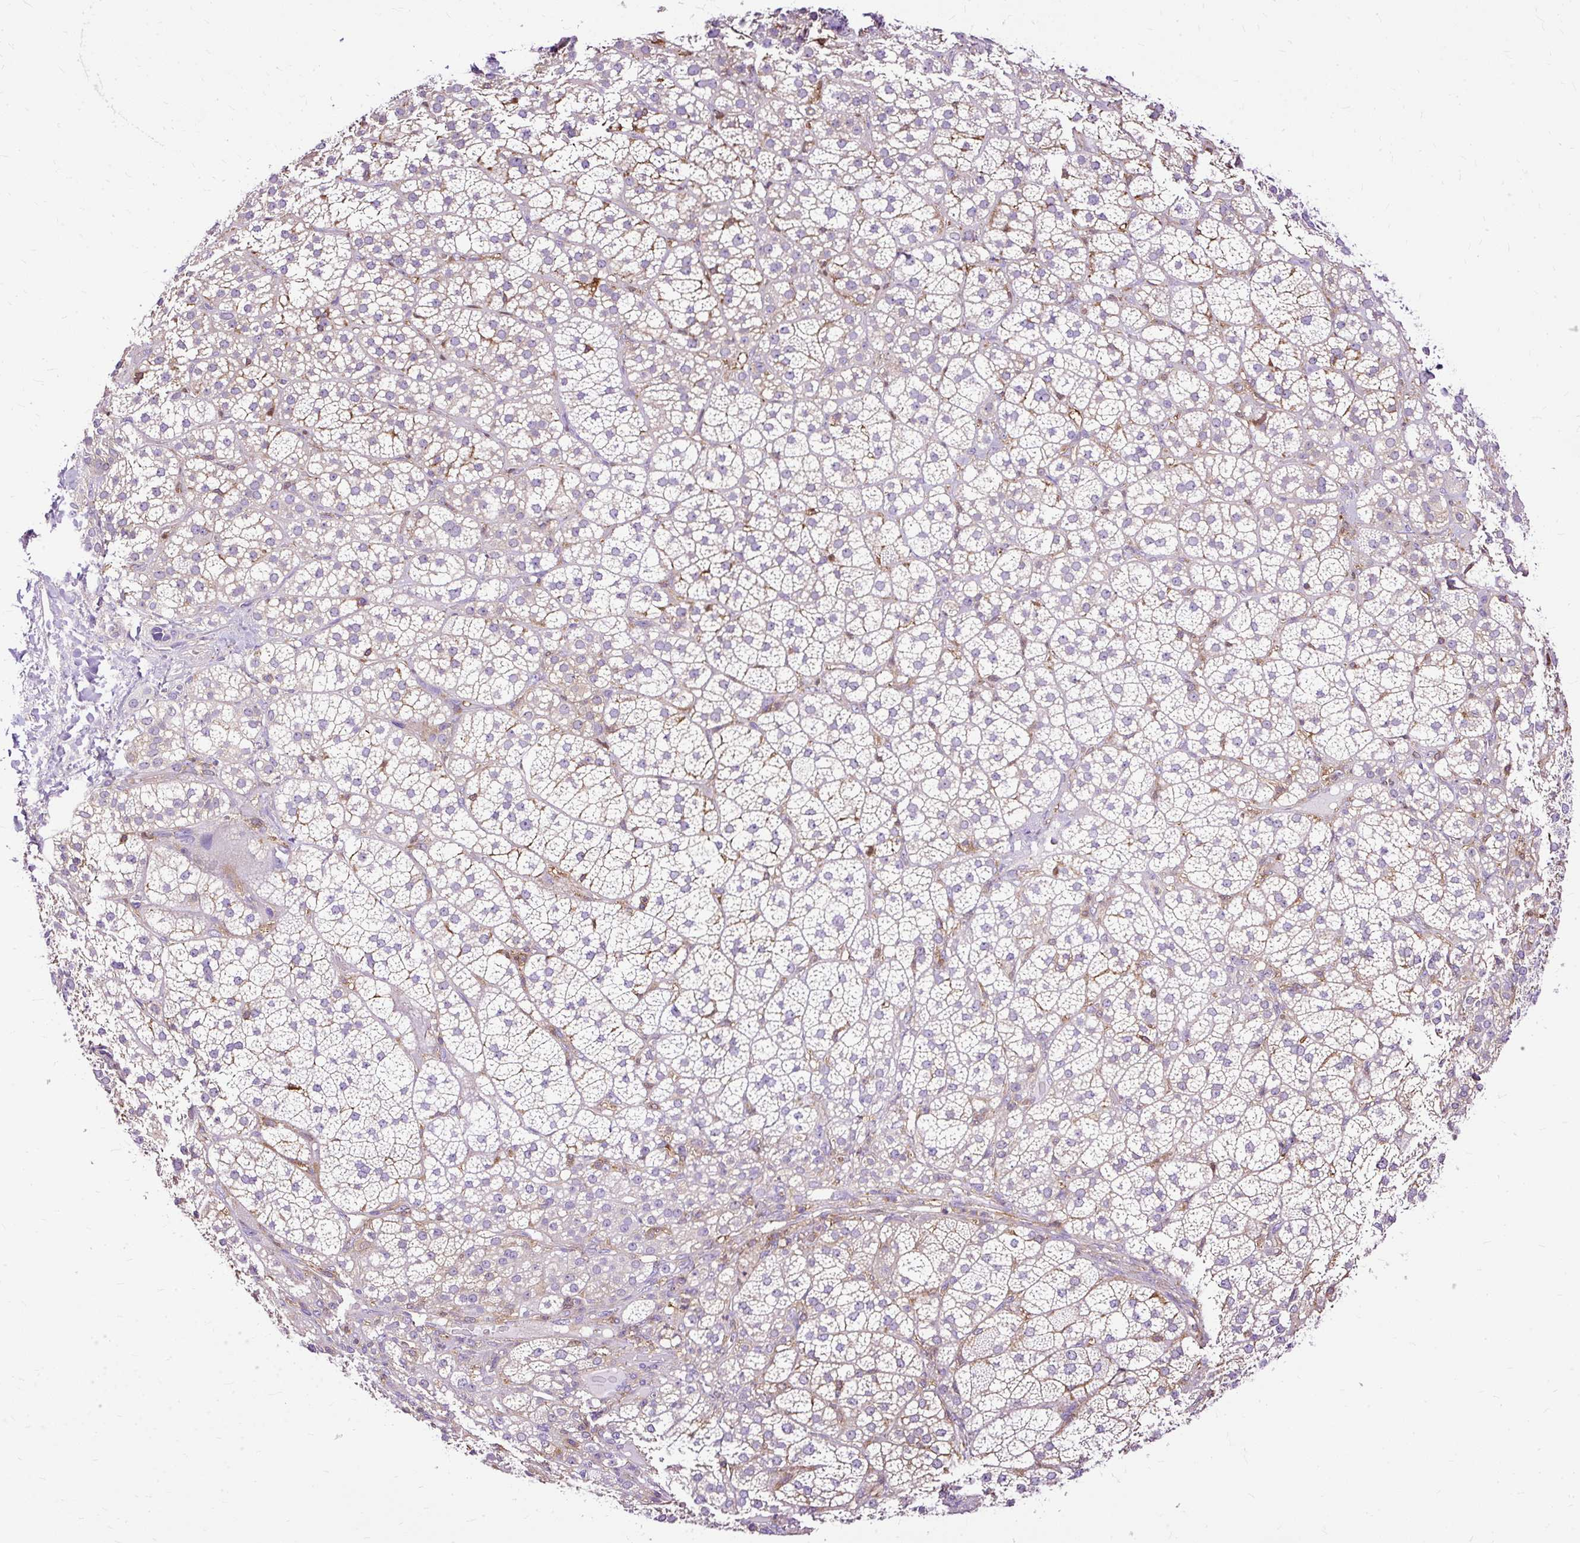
{"staining": {"intensity": "negative", "quantity": "none", "location": "none"}, "tissue": "adrenal gland", "cell_type": "Glandular cells", "image_type": "normal", "snomed": [{"axis": "morphology", "description": "Normal tissue, NOS"}, {"axis": "topography", "description": "Adrenal gland"}], "caption": "Immunohistochemistry micrograph of normal adrenal gland: adrenal gland stained with DAB (3,3'-diaminobenzidine) shows no significant protein expression in glandular cells.", "gene": "TWF2", "patient": {"sex": "female", "age": 60}}